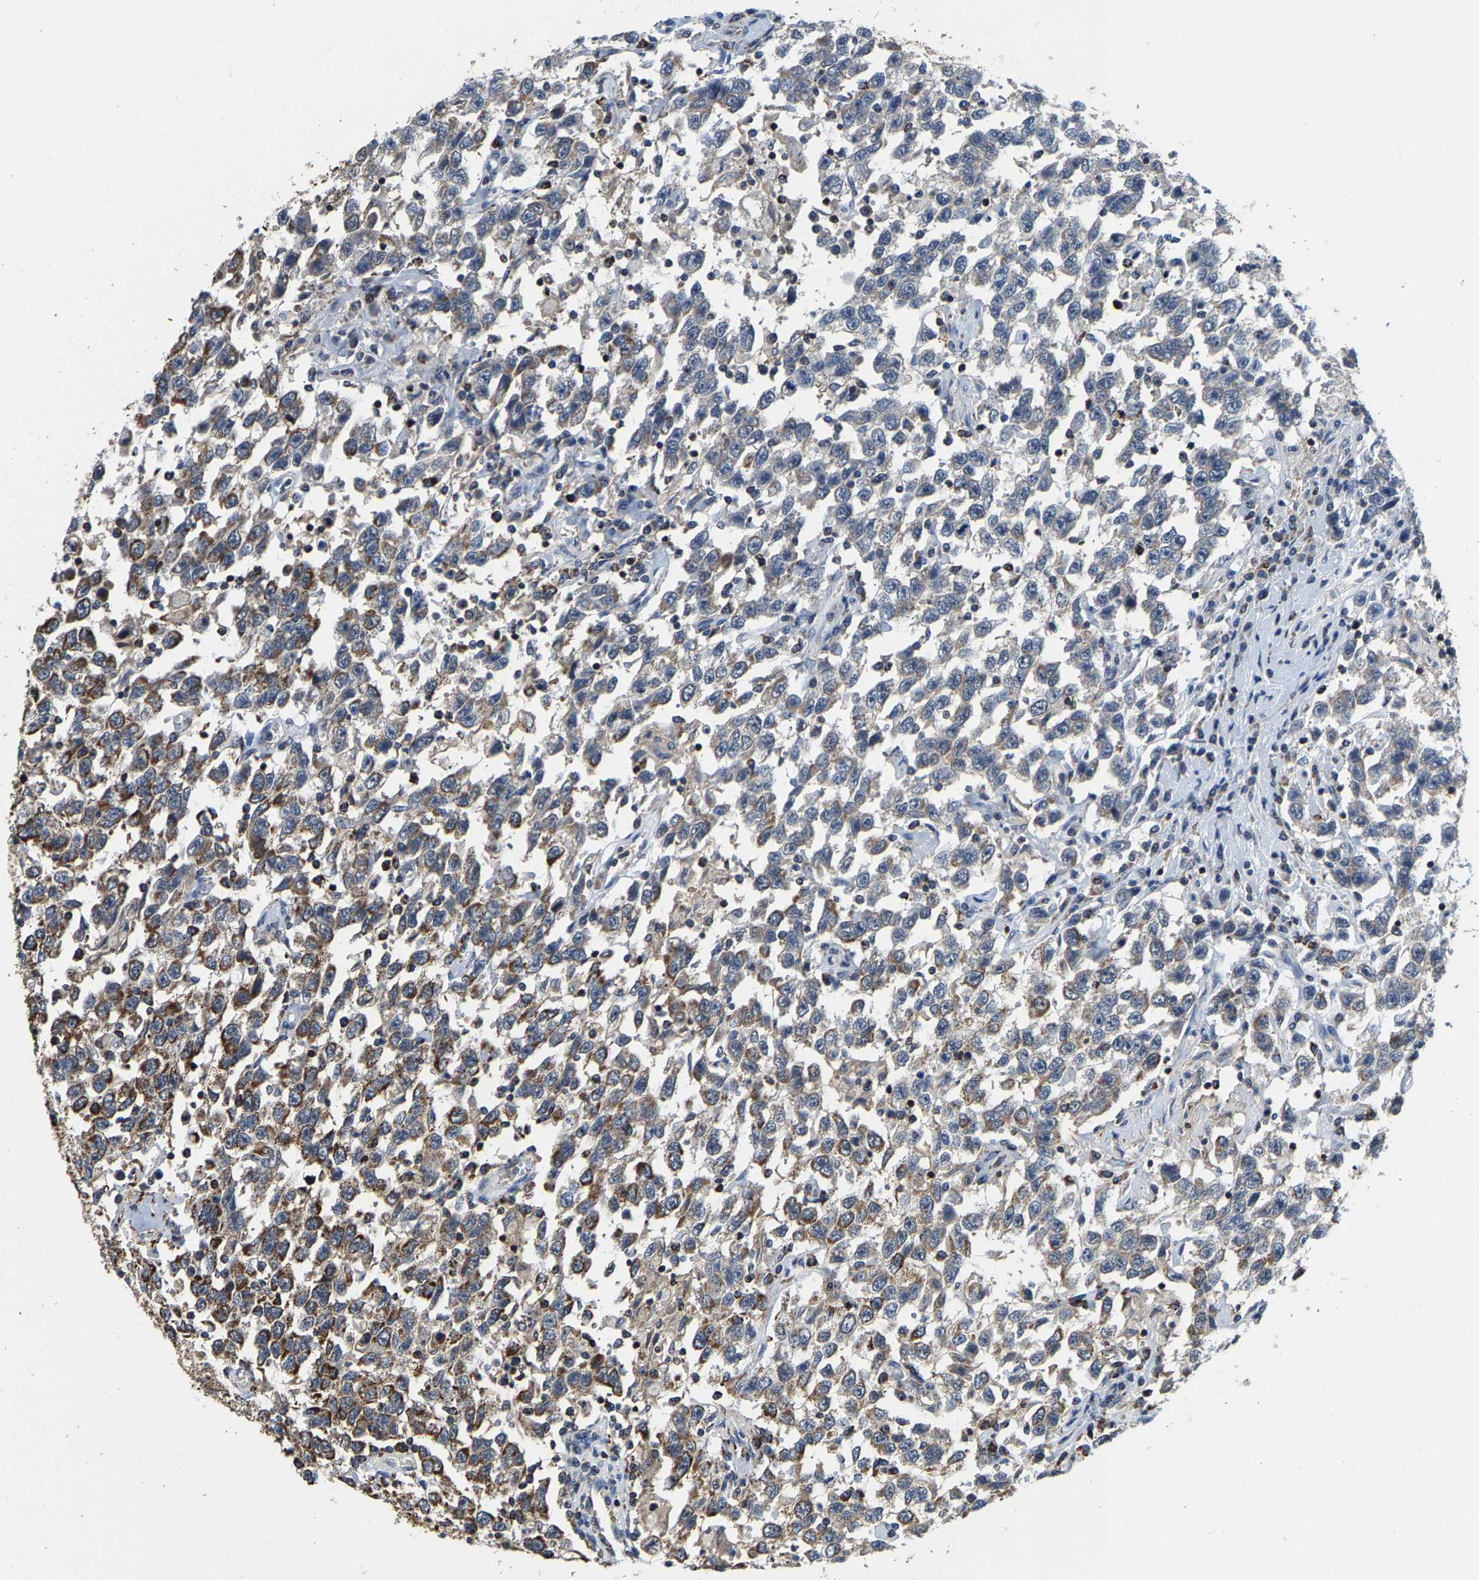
{"staining": {"intensity": "moderate", "quantity": ">75%", "location": "cytoplasmic/membranous"}, "tissue": "testis cancer", "cell_type": "Tumor cells", "image_type": "cancer", "snomed": [{"axis": "morphology", "description": "Seminoma, NOS"}, {"axis": "topography", "description": "Testis"}], "caption": "Protein expression by immunohistochemistry (IHC) reveals moderate cytoplasmic/membranous expression in approximately >75% of tumor cells in testis cancer (seminoma).", "gene": "SHMT2", "patient": {"sex": "male", "age": 41}}